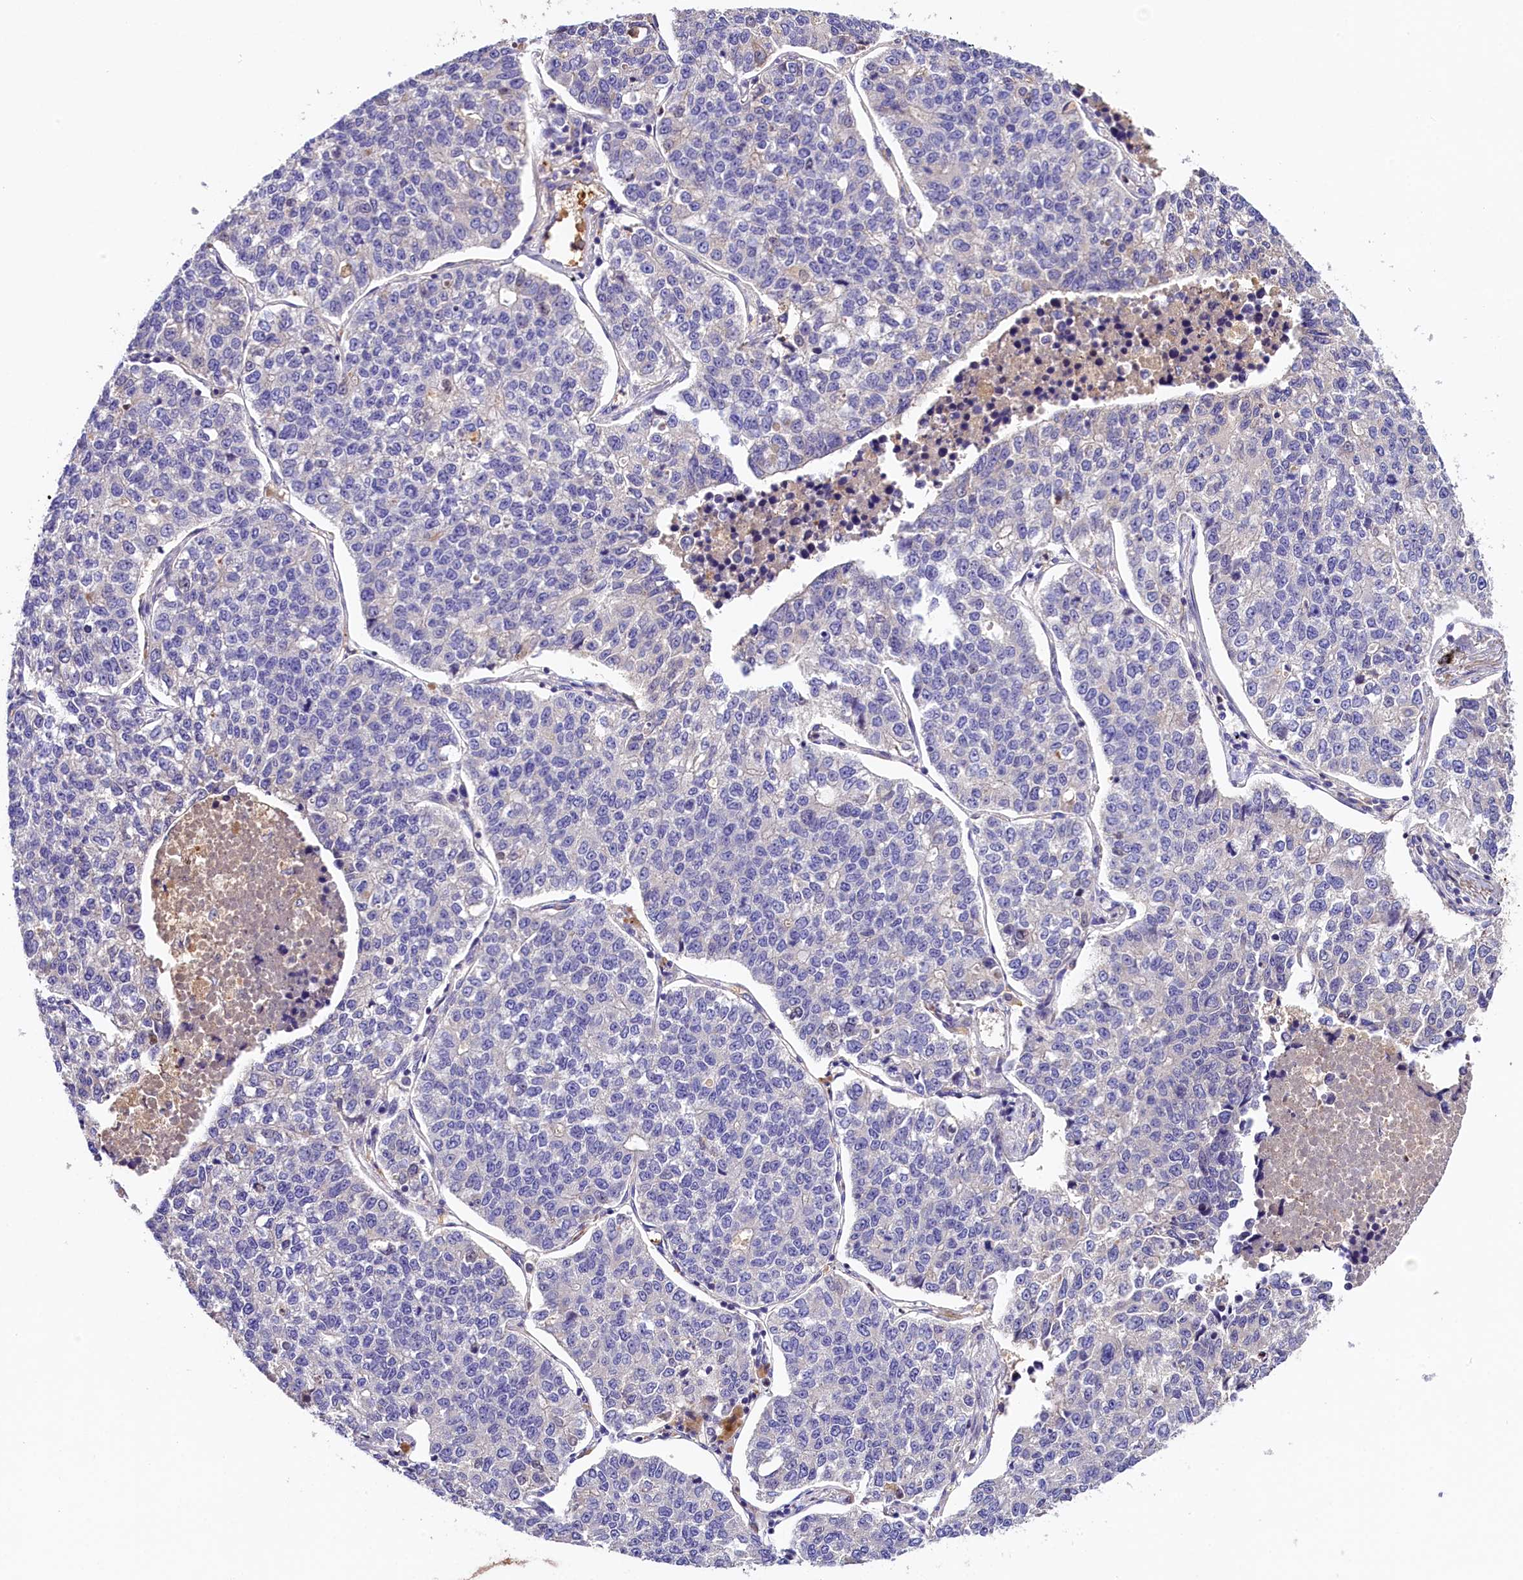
{"staining": {"intensity": "negative", "quantity": "none", "location": "none"}, "tissue": "lung cancer", "cell_type": "Tumor cells", "image_type": "cancer", "snomed": [{"axis": "morphology", "description": "Adenocarcinoma, NOS"}, {"axis": "topography", "description": "Lung"}], "caption": "Immunohistochemistry of lung cancer demonstrates no staining in tumor cells.", "gene": "ARMC6", "patient": {"sex": "male", "age": 49}}